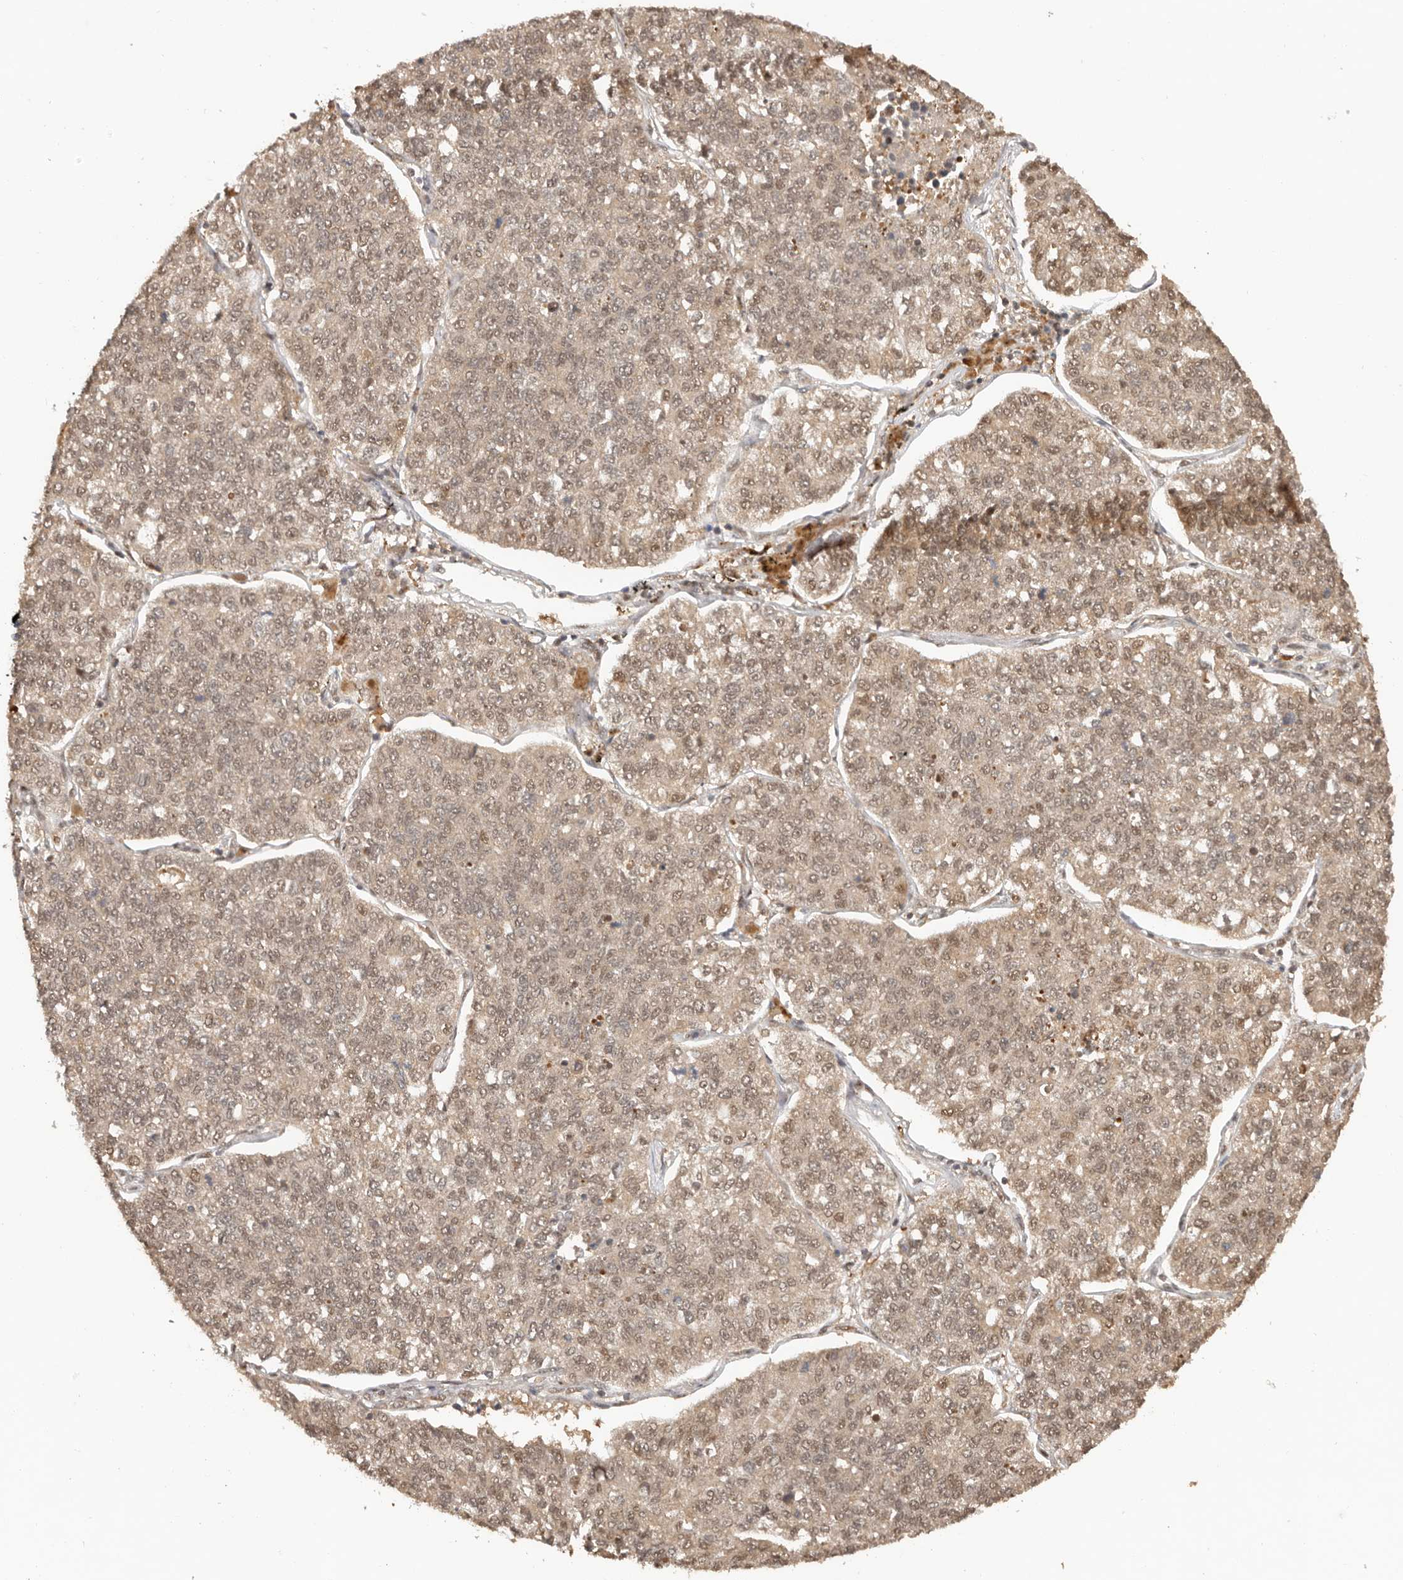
{"staining": {"intensity": "weak", "quantity": ">75%", "location": "nuclear"}, "tissue": "lung cancer", "cell_type": "Tumor cells", "image_type": "cancer", "snomed": [{"axis": "morphology", "description": "Adenocarcinoma, NOS"}, {"axis": "topography", "description": "Lung"}], "caption": "Lung cancer stained with DAB immunohistochemistry demonstrates low levels of weak nuclear expression in about >75% of tumor cells.", "gene": "PSMA5", "patient": {"sex": "male", "age": 49}}